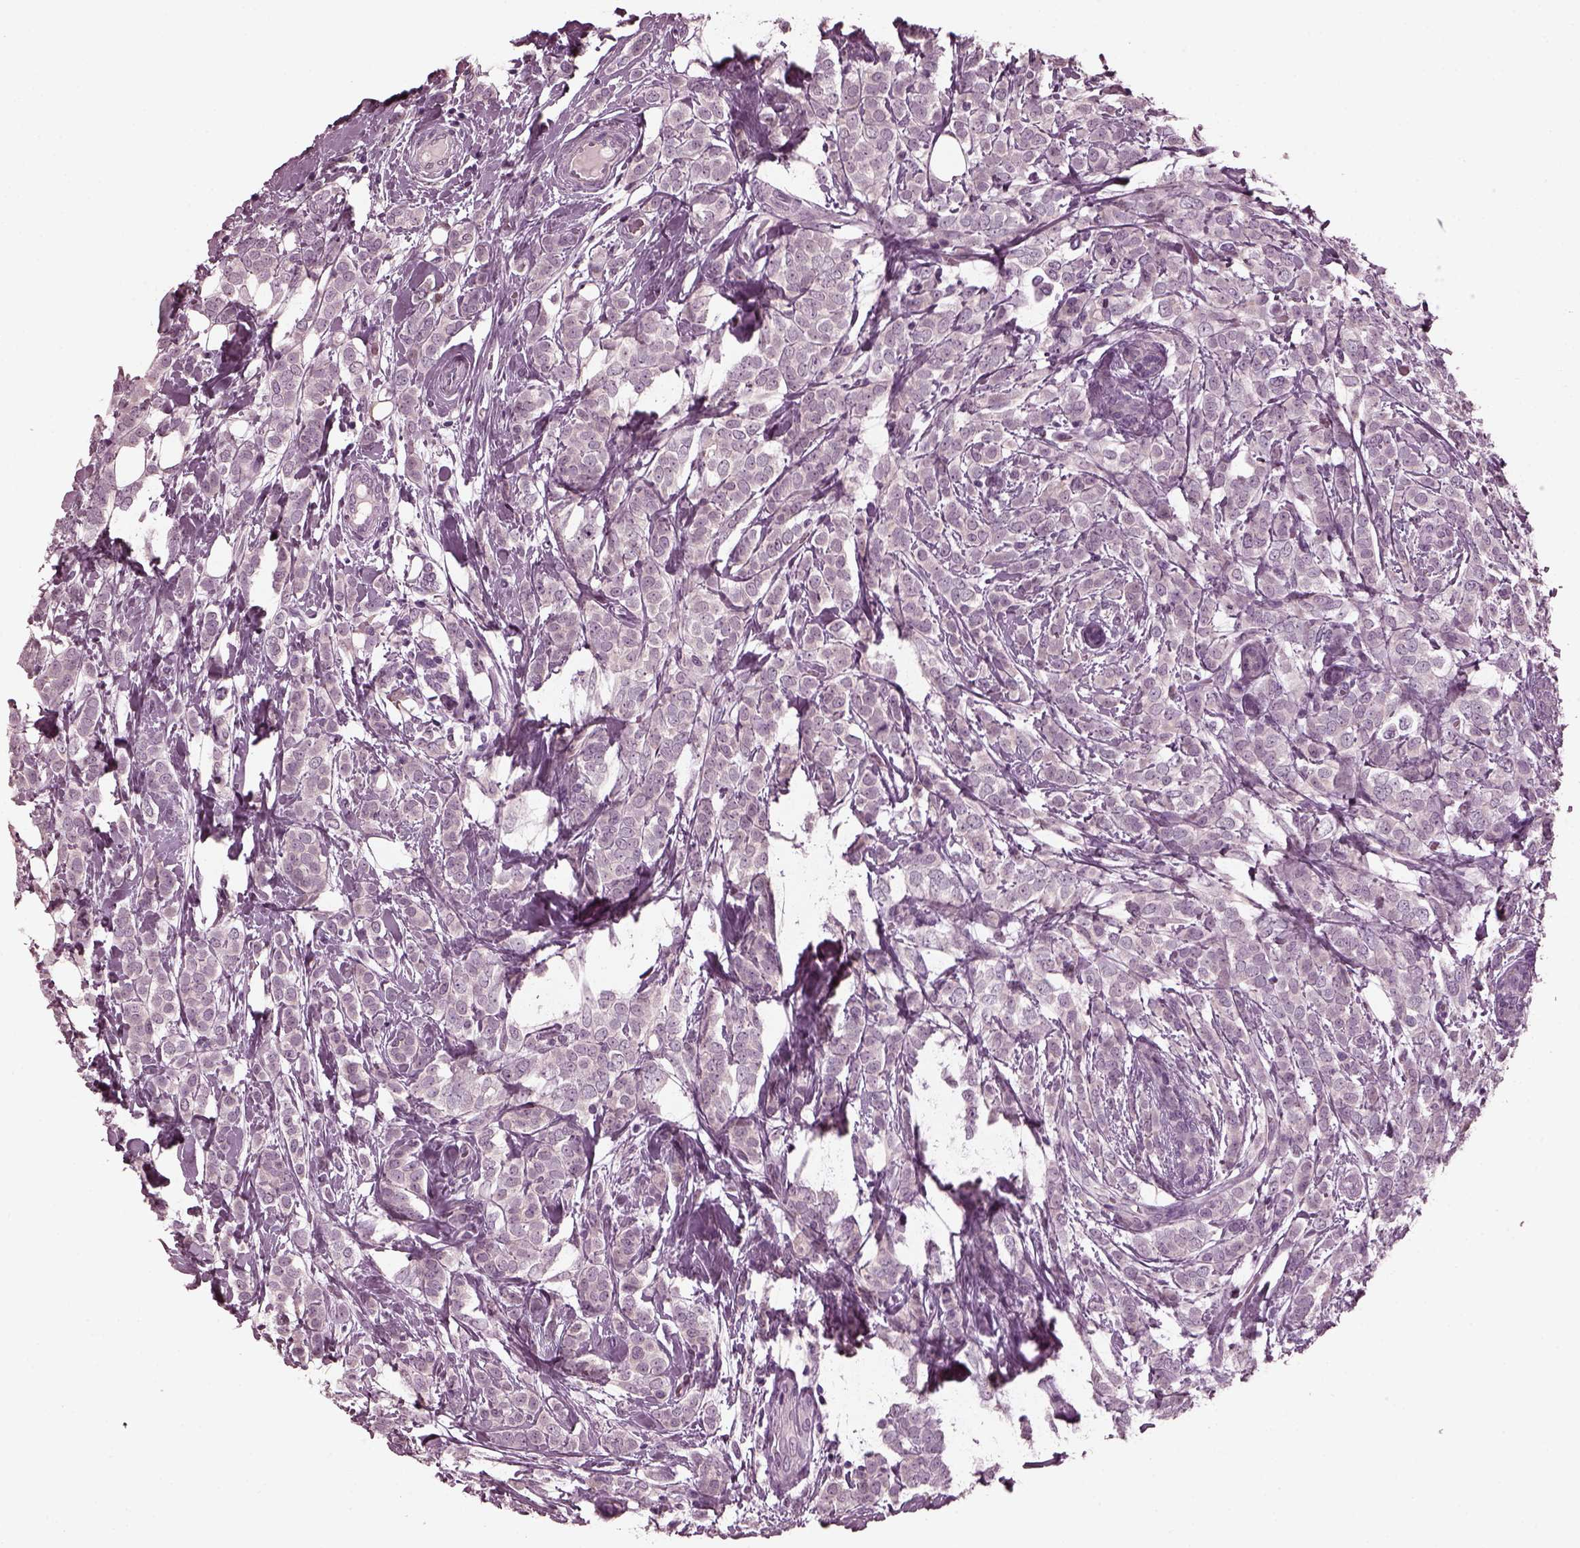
{"staining": {"intensity": "negative", "quantity": "none", "location": "none"}, "tissue": "breast cancer", "cell_type": "Tumor cells", "image_type": "cancer", "snomed": [{"axis": "morphology", "description": "Lobular carcinoma"}, {"axis": "topography", "description": "Breast"}], "caption": "Immunohistochemistry (IHC) photomicrograph of lobular carcinoma (breast) stained for a protein (brown), which reveals no expression in tumor cells.", "gene": "MIB2", "patient": {"sex": "female", "age": 49}}